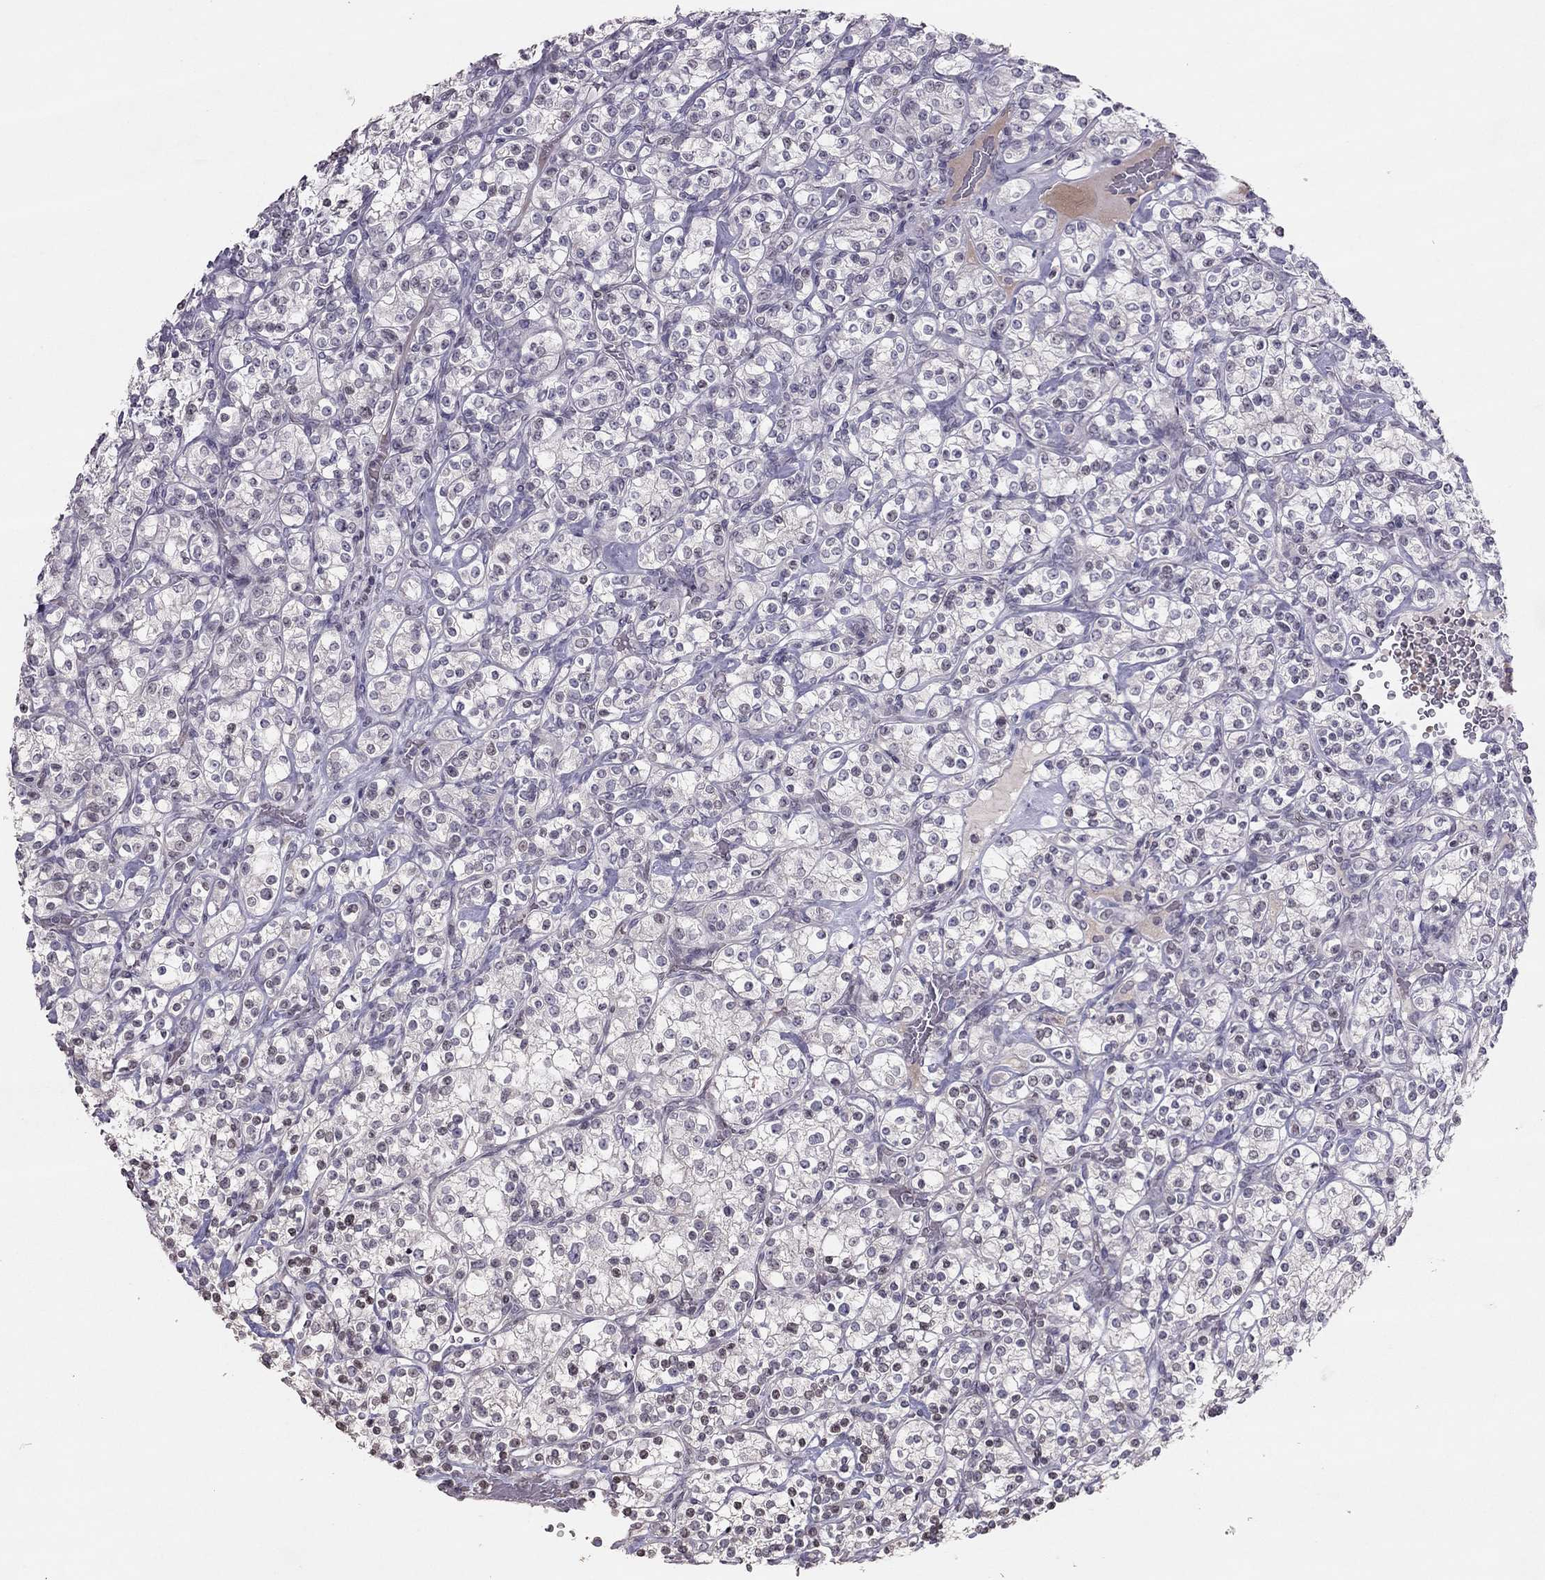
{"staining": {"intensity": "negative", "quantity": "none", "location": "none"}, "tissue": "renal cancer", "cell_type": "Tumor cells", "image_type": "cancer", "snomed": [{"axis": "morphology", "description": "Adenocarcinoma, NOS"}, {"axis": "topography", "description": "Kidney"}], "caption": "A micrograph of renal cancer stained for a protein shows no brown staining in tumor cells.", "gene": "TSHB", "patient": {"sex": "male", "age": 77}}